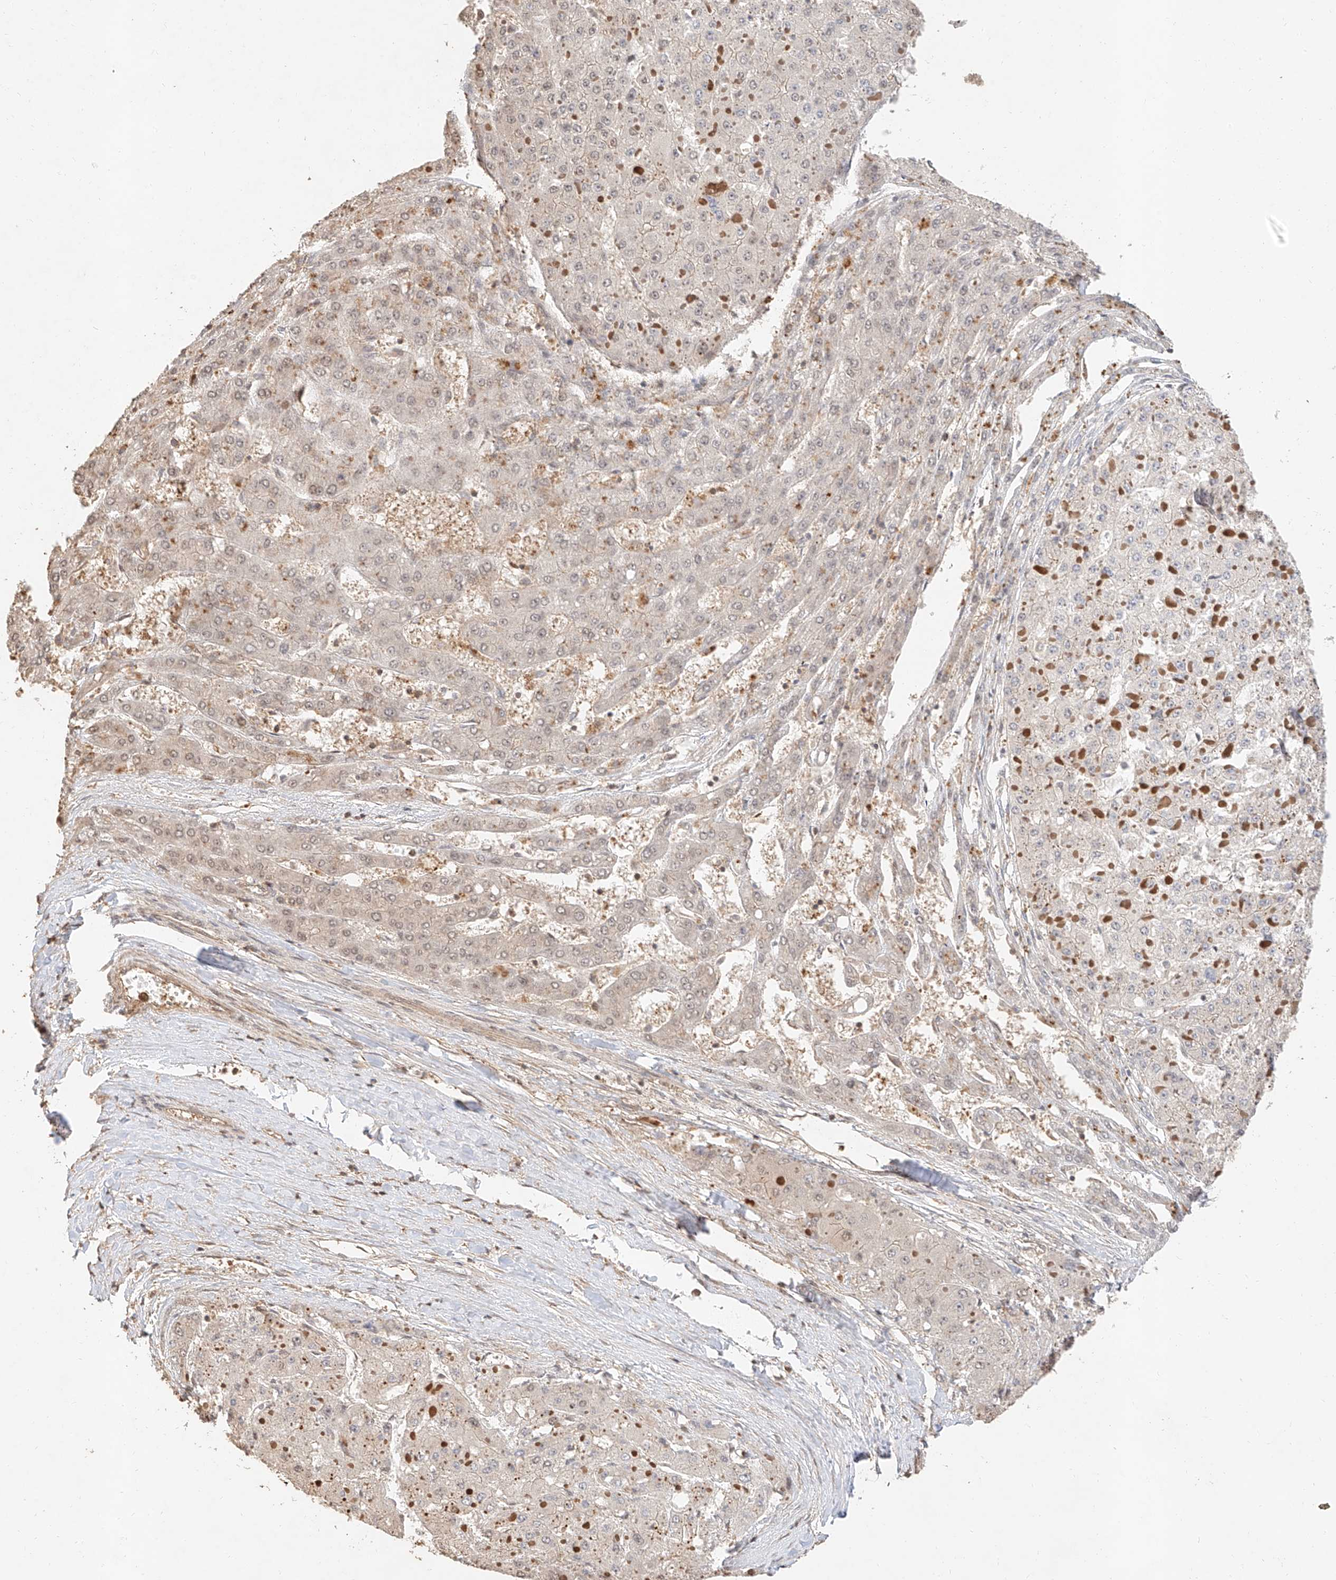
{"staining": {"intensity": "weak", "quantity": "<25%", "location": "nuclear"}, "tissue": "liver cancer", "cell_type": "Tumor cells", "image_type": "cancer", "snomed": [{"axis": "morphology", "description": "Carcinoma, Hepatocellular, NOS"}, {"axis": "topography", "description": "Liver"}], "caption": "There is no significant staining in tumor cells of liver hepatocellular carcinoma.", "gene": "NAP1L1", "patient": {"sex": "female", "age": 73}}